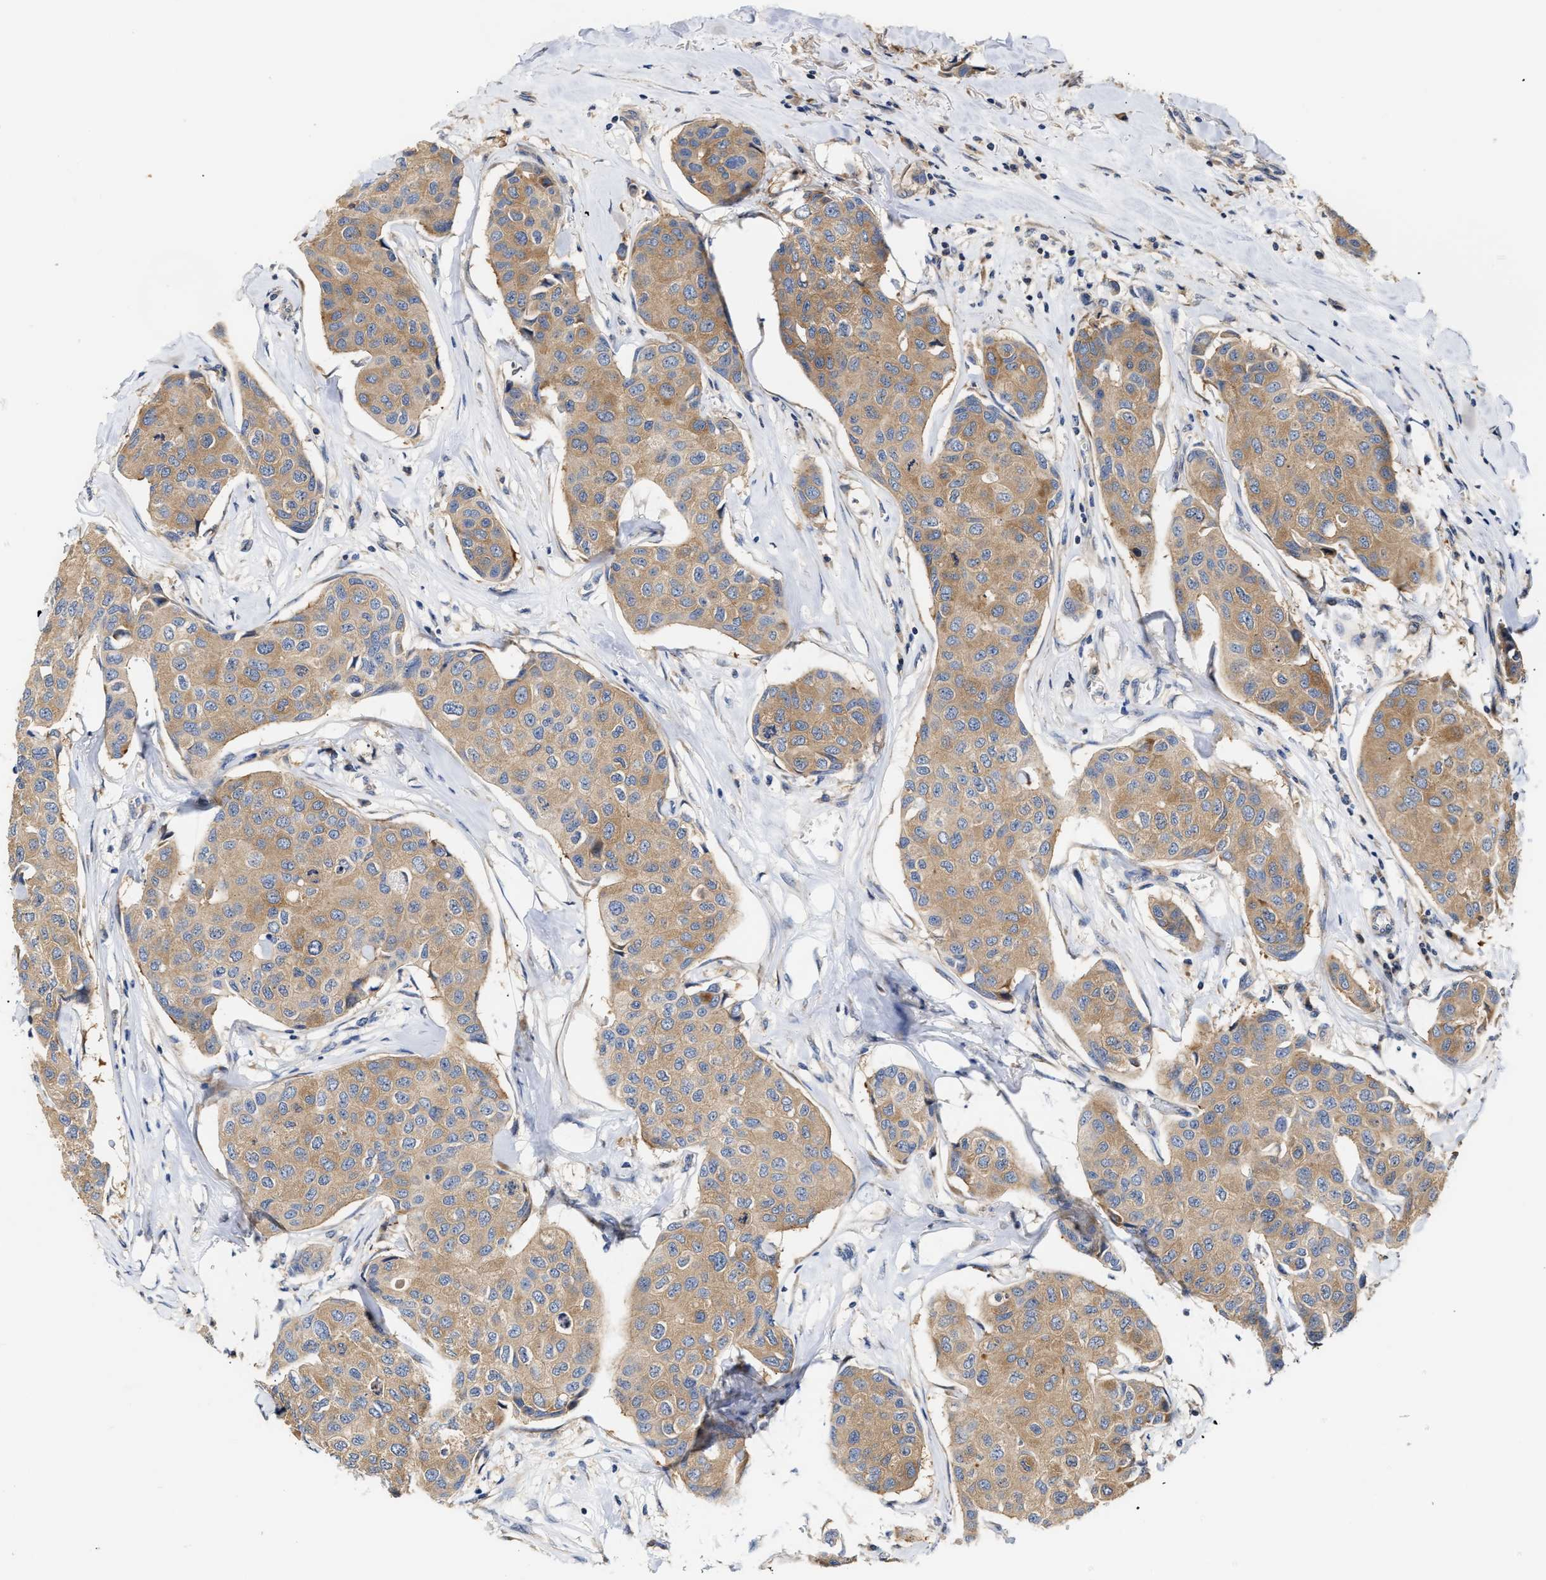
{"staining": {"intensity": "moderate", "quantity": ">75%", "location": "cytoplasmic/membranous"}, "tissue": "breast cancer", "cell_type": "Tumor cells", "image_type": "cancer", "snomed": [{"axis": "morphology", "description": "Duct carcinoma"}, {"axis": "topography", "description": "Breast"}], "caption": "A brown stain labels moderate cytoplasmic/membranous positivity of a protein in human breast cancer (invasive ductal carcinoma) tumor cells.", "gene": "CLIP2", "patient": {"sex": "female", "age": 80}}